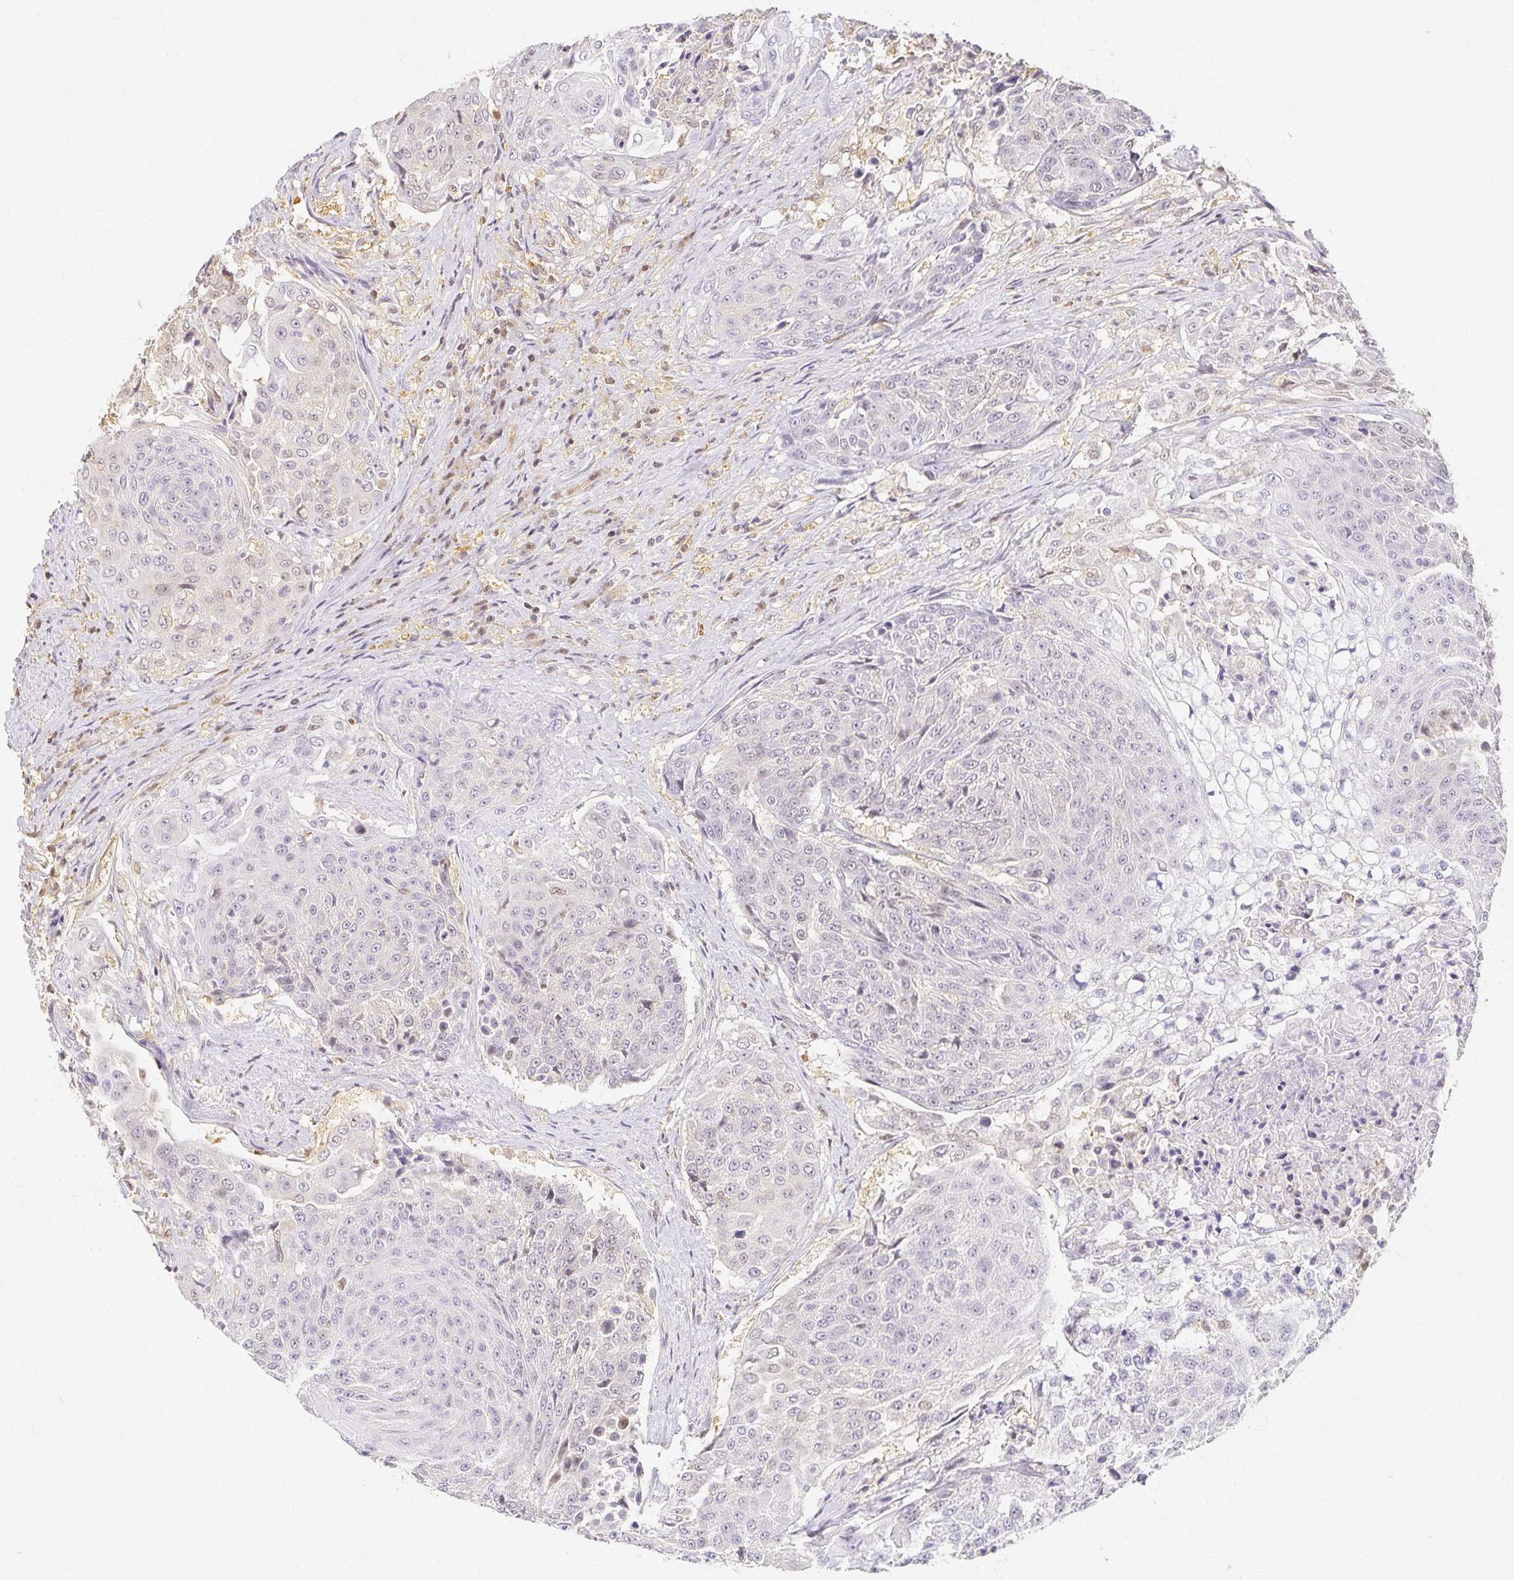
{"staining": {"intensity": "negative", "quantity": "none", "location": "none"}, "tissue": "urothelial cancer", "cell_type": "Tumor cells", "image_type": "cancer", "snomed": [{"axis": "morphology", "description": "Urothelial carcinoma, High grade"}, {"axis": "topography", "description": "Urinary bladder"}], "caption": "Immunohistochemistry micrograph of urothelial cancer stained for a protein (brown), which reveals no staining in tumor cells.", "gene": "AZGP1", "patient": {"sex": "female", "age": 63}}